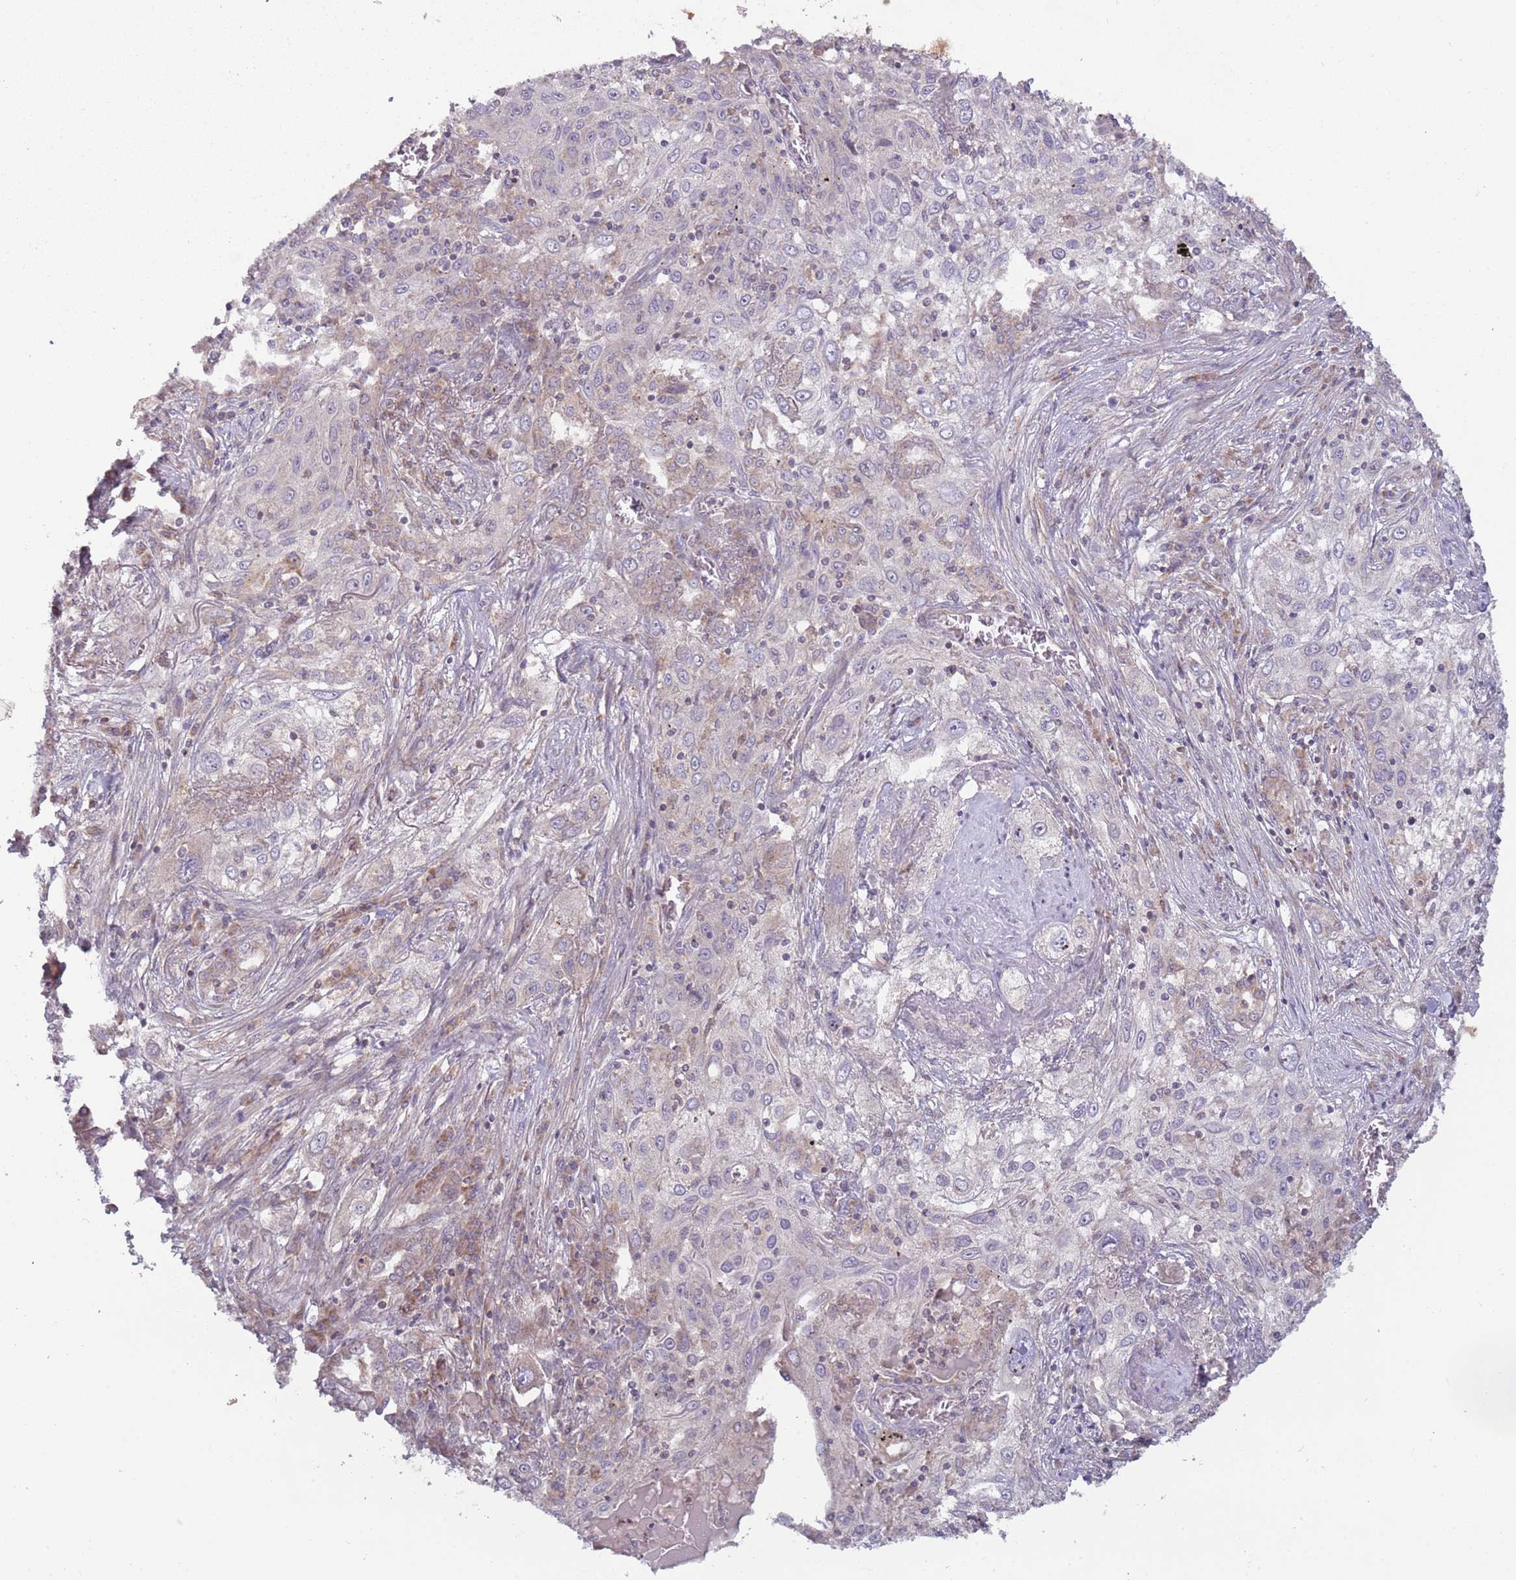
{"staining": {"intensity": "negative", "quantity": "none", "location": "none"}, "tissue": "lung cancer", "cell_type": "Tumor cells", "image_type": "cancer", "snomed": [{"axis": "morphology", "description": "Squamous cell carcinoma, NOS"}, {"axis": "topography", "description": "Lung"}], "caption": "A micrograph of human lung cancer is negative for staining in tumor cells.", "gene": "DTD2", "patient": {"sex": "female", "age": 69}}